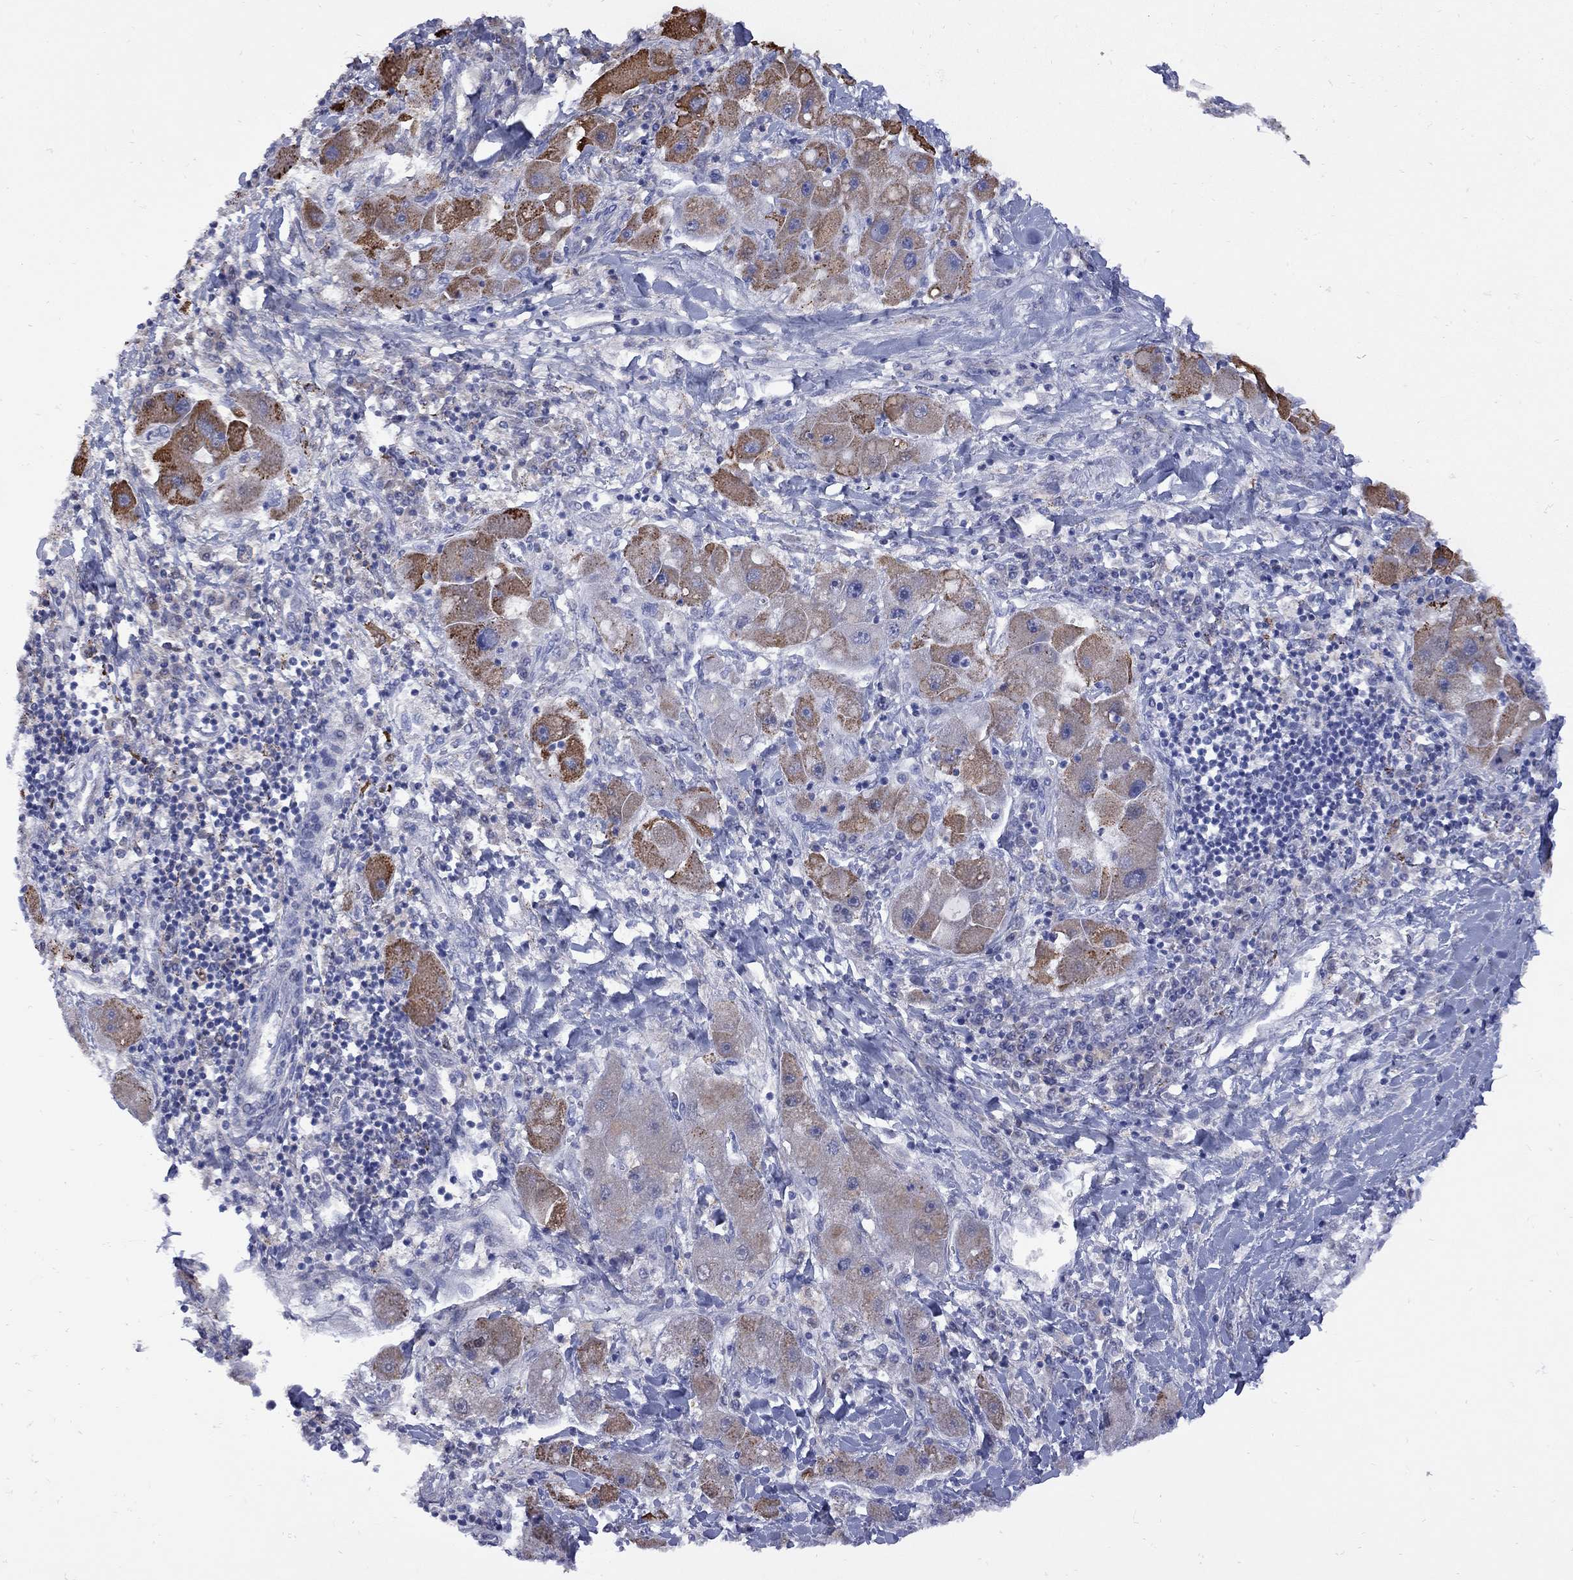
{"staining": {"intensity": "strong", "quantity": "25%-75%", "location": "cytoplasmic/membranous"}, "tissue": "liver cancer", "cell_type": "Tumor cells", "image_type": "cancer", "snomed": [{"axis": "morphology", "description": "Carcinoma, Hepatocellular, NOS"}, {"axis": "topography", "description": "Liver"}], "caption": "A brown stain shows strong cytoplasmic/membranous positivity of a protein in human liver cancer (hepatocellular carcinoma) tumor cells. The staining is performed using DAB (3,3'-diaminobenzidine) brown chromogen to label protein expression. The nuclei are counter-stained blue using hematoxylin.", "gene": "SESTD1", "patient": {"sex": "male", "age": 24}}